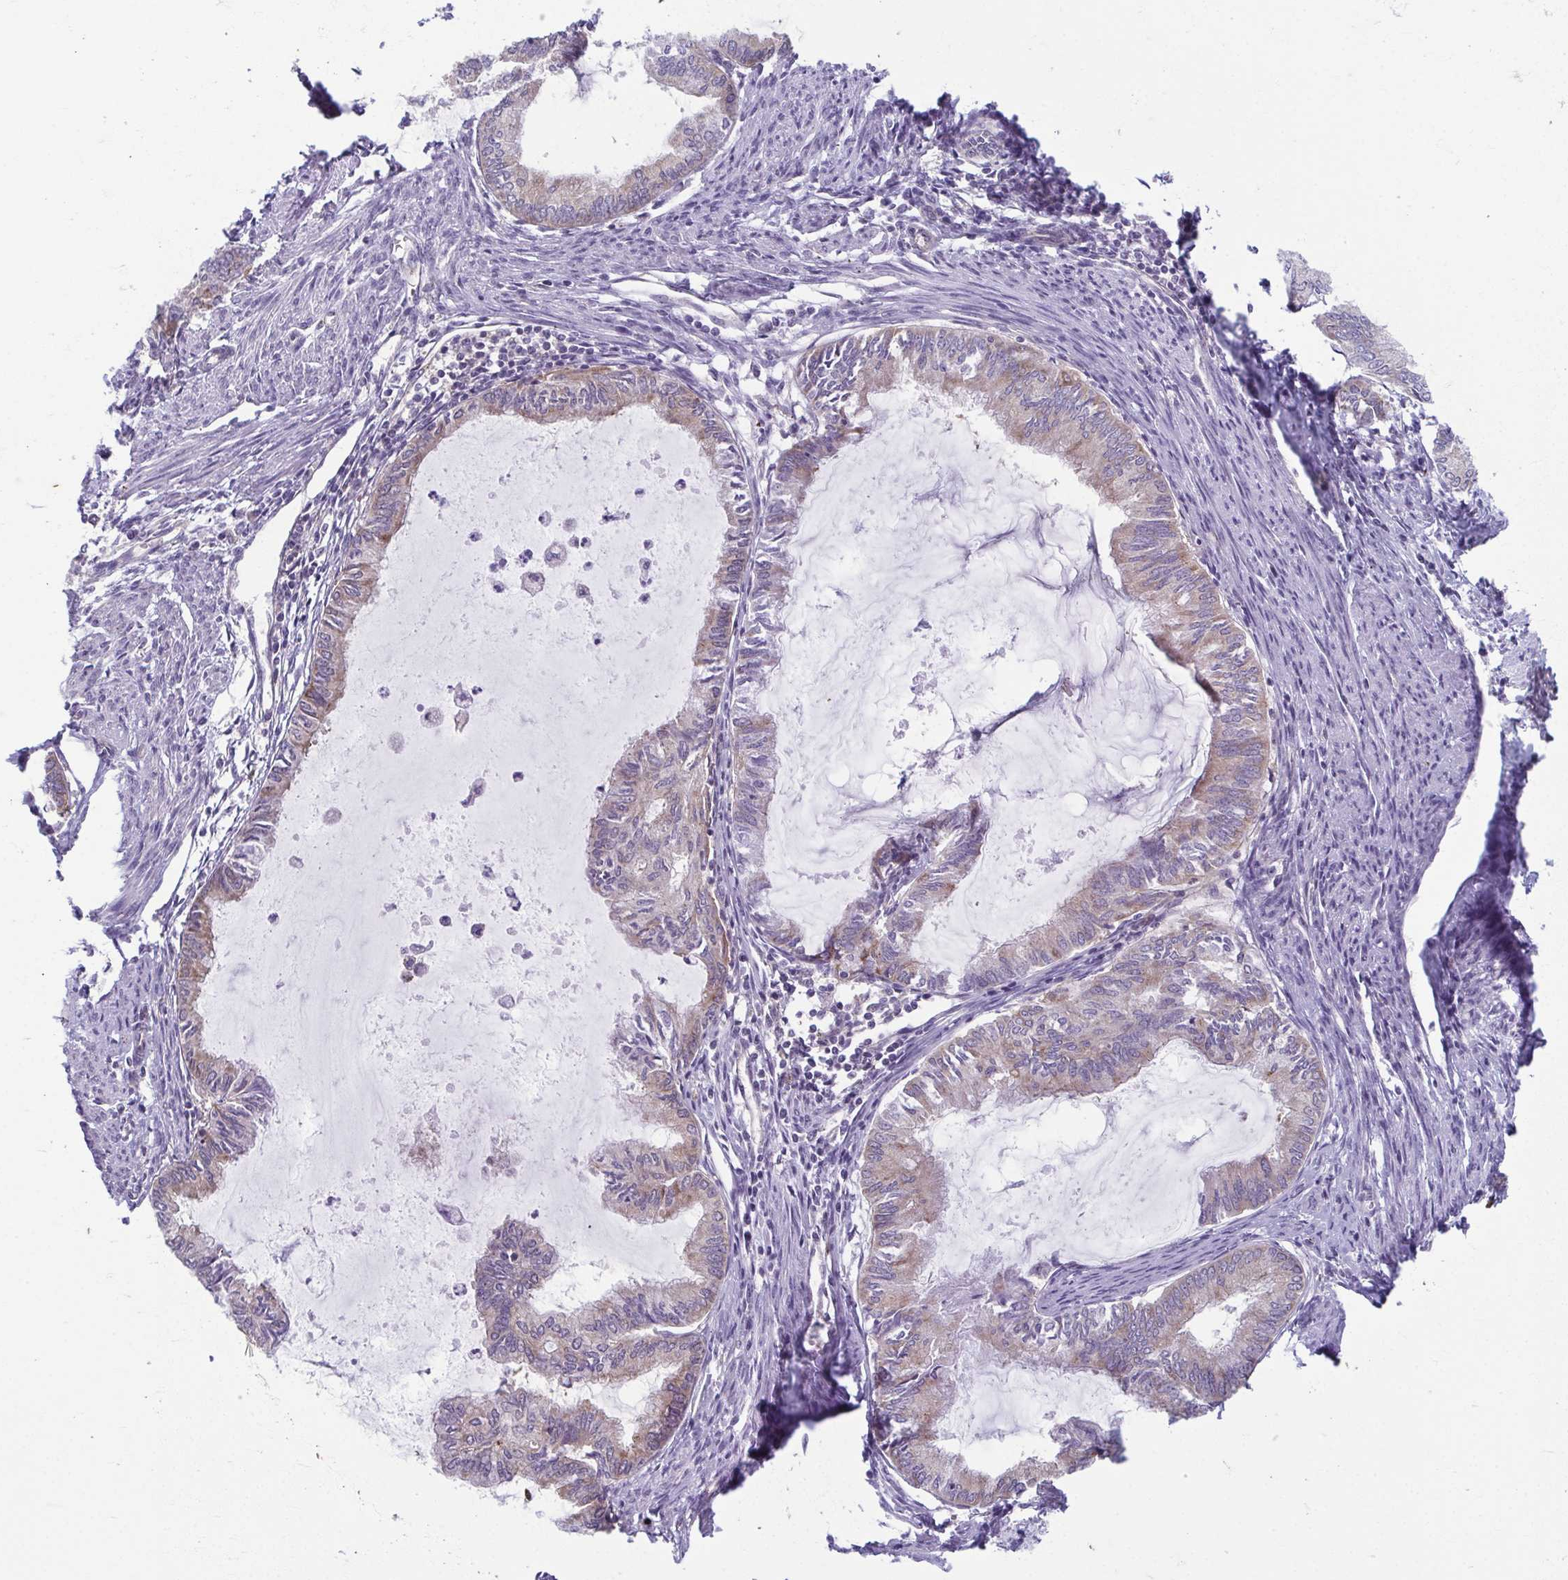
{"staining": {"intensity": "weak", "quantity": "<25%", "location": "cytoplasmic/membranous"}, "tissue": "endometrial cancer", "cell_type": "Tumor cells", "image_type": "cancer", "snomed": [{"axis": "morphology", "description": "Adenocarcinoma, NOS"}, {"axis": "topography", "description": "Endometrium"}], "caption": "Protein analysis of adenocarcinoma (endometrial) exhibits no significant expression in tumor cells.", "gene": "TMEM108", "patient": {"sex": "female", "age": 86}}